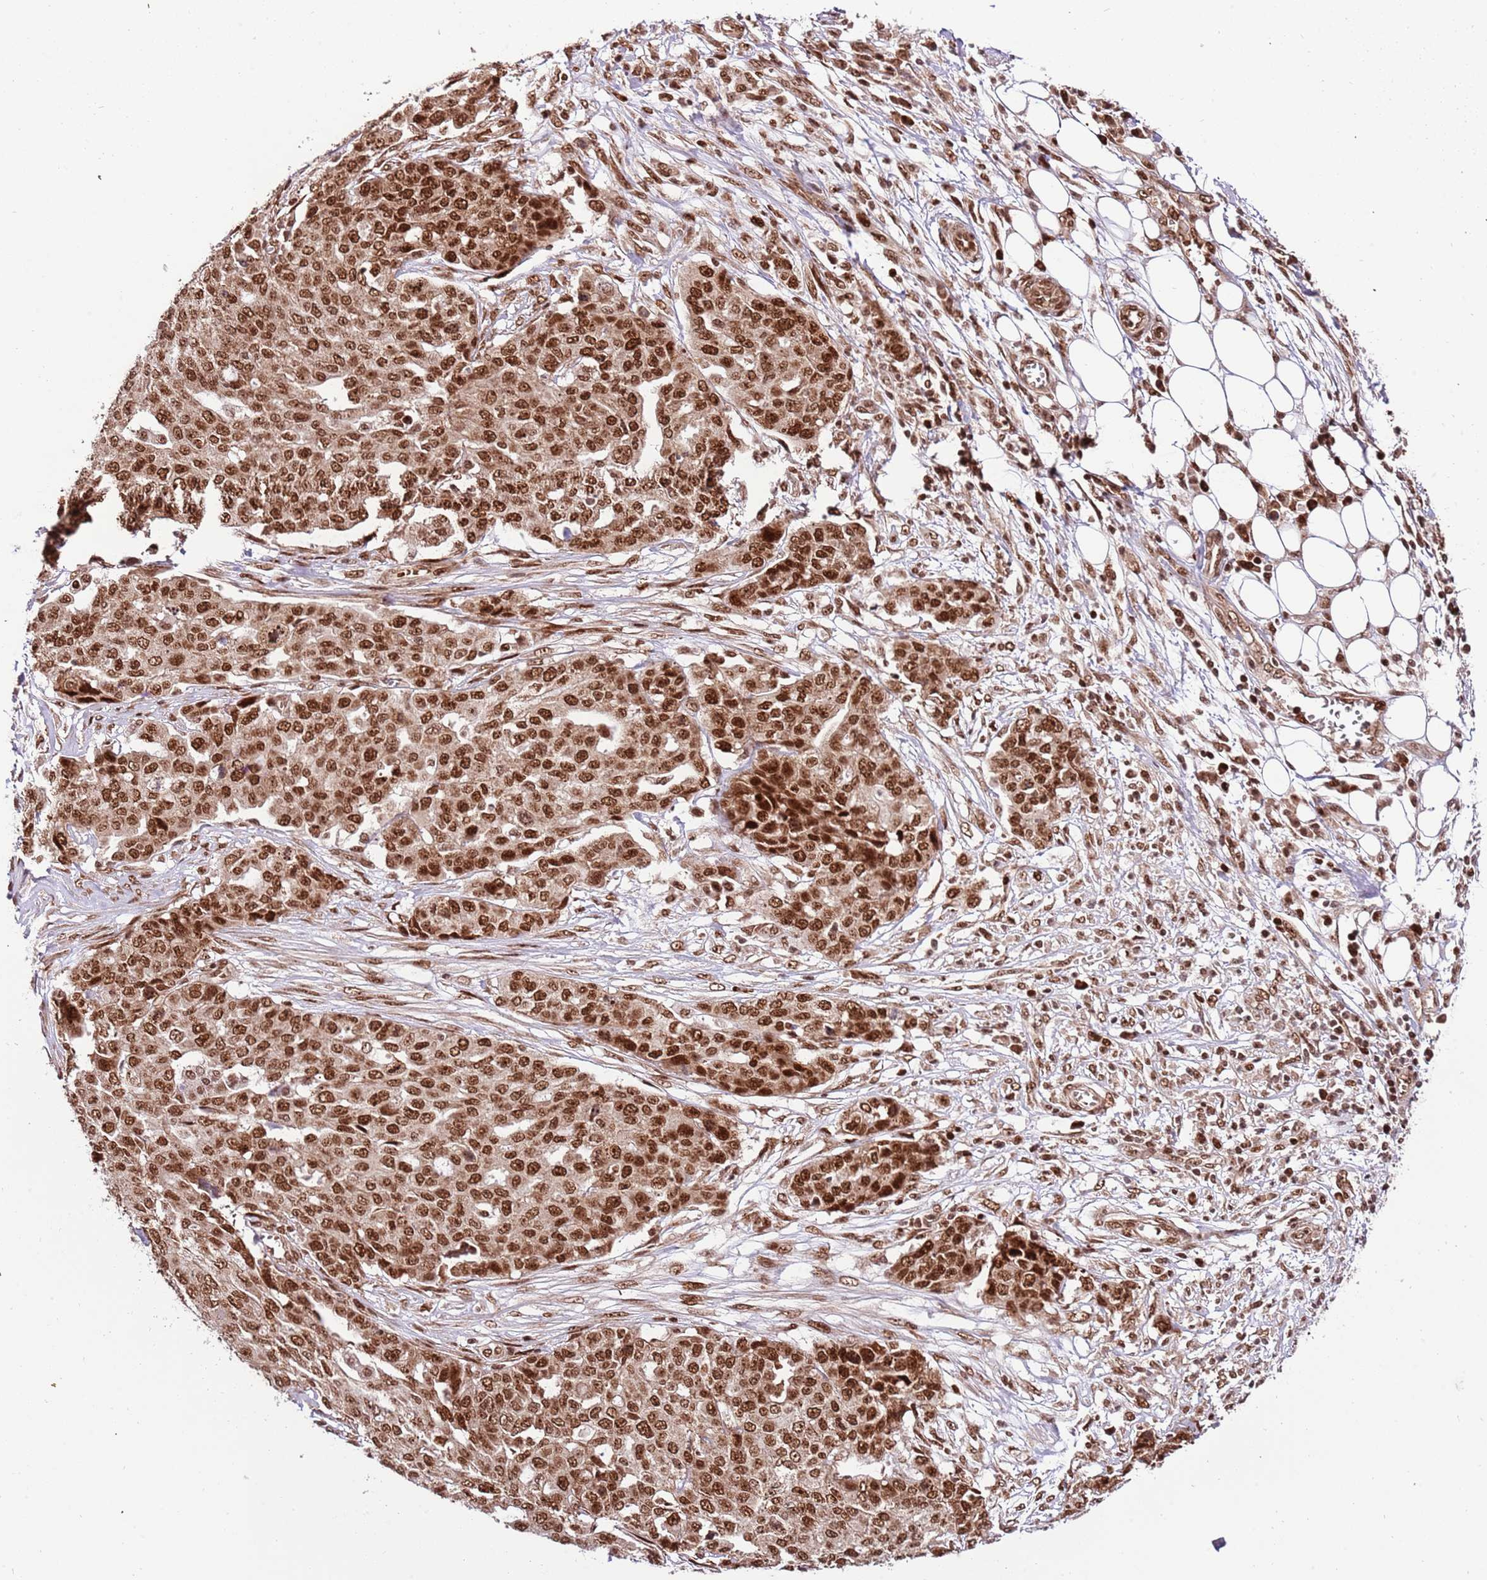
{"staining": {"intensity": "strong", "quantity": ">75%", "location": "nuclear"}, "tissue": "ovarian cancer", "cell_type": "Tumor cells", "image_type": "cancer", "snomed": [{"axis": "morphology", "description": "Cystadenocarcinoma, serous, NOS"}, {"axis": "topography", "description": "Soft tissue"}, {"axis": "topography", "description": "Ovary"}], "caption": "High-magnification brightfield microscopy of serous cystadenocarcinoma (ovarian) stained with DAB (3,3'-diaminobenzidine) (brown) and counterstained with hematoxylin (blue). tumor cells exhibit strong nuclear expression is identified in approximately>75% of cells.", "gene": "RIF1", "patient": {"sex": "female", "age": 57}}